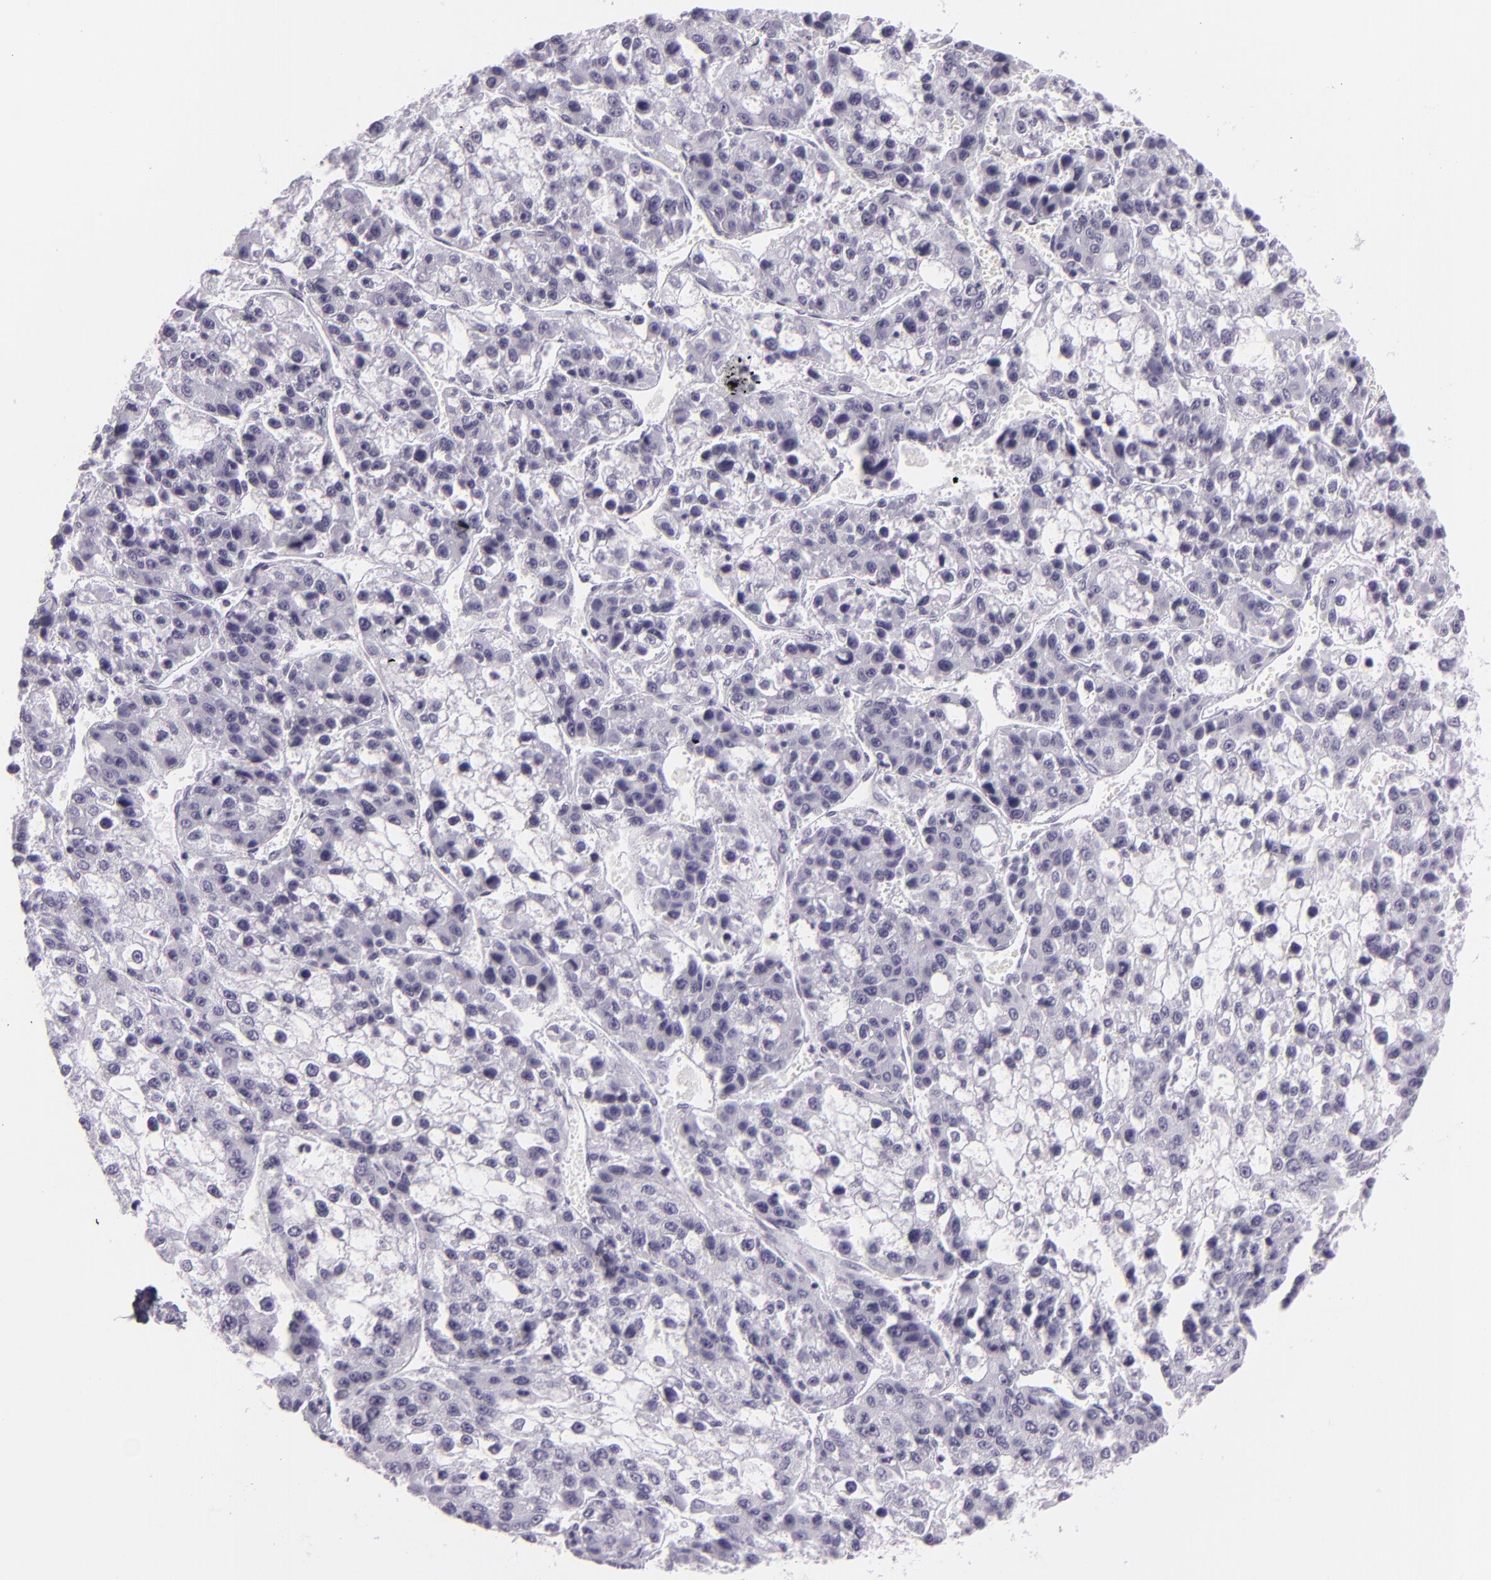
{"staining": {"intensity": "negative", "quantity": "none", "location": "none"}, "tissue": "liver cancer", "cell_type": "Tumor cells", "image_type": "cancer", "snomed": [{"axis": "morphology", "description": "Carcinoma, Hepatocellular, NOS"}, {"axis": "topography", "description": "Liver"}], "caption": "Liver cancer (hepatocellular carcinoma) was stained to show a protein in brown. There is no significant positivity in tumor cells. (DAB (3,3'-diaminobenzidine) immunohistochemistry (IHC) with hematoxylin counter stain).", "gene": "MUC6", "patient": {"sex": "female", "age": 66}}